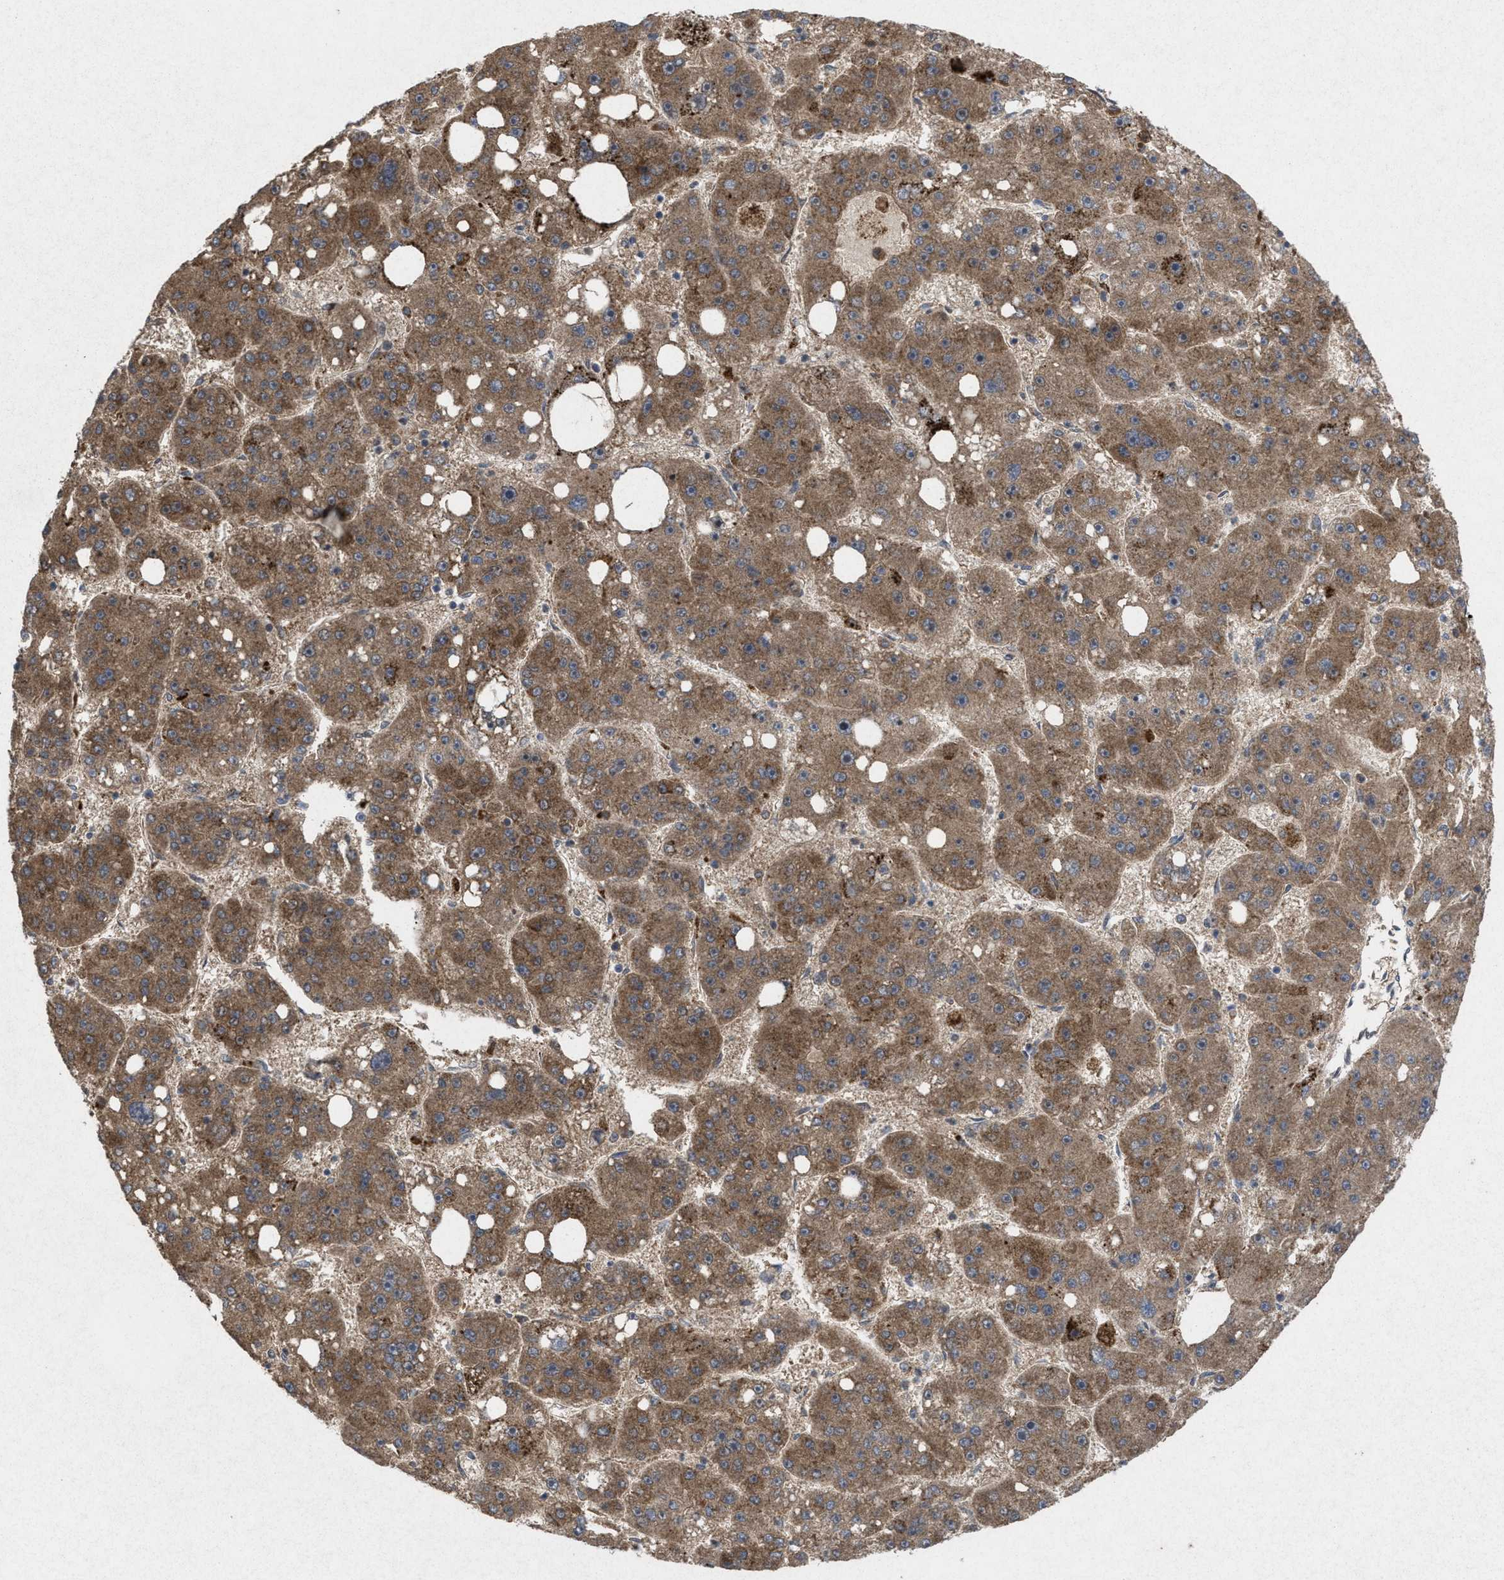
{"staining": {"intensity": "moderate", "quantity": ">75%", "location": "cytoplasmic/membranous"}, "tissue": "liver cancer", "cell_type": "Tumor cells", "image_type": "cancer", "snomed": [{"axis": "morphology", "description": "Carcinoma, Hepatocellular, NOS"}, {"axis": "topography", "description": "Liver"}], "caption": "This photomicrograph demonstrates IHC staining of human liver cancer (hepatocellular carcinoma), with medium moderate cytoplasmic/membranous expression in approximately >75% of tumor cells.", "gene": "MSI2", "patient": {"sex": "female", "age": 61}}